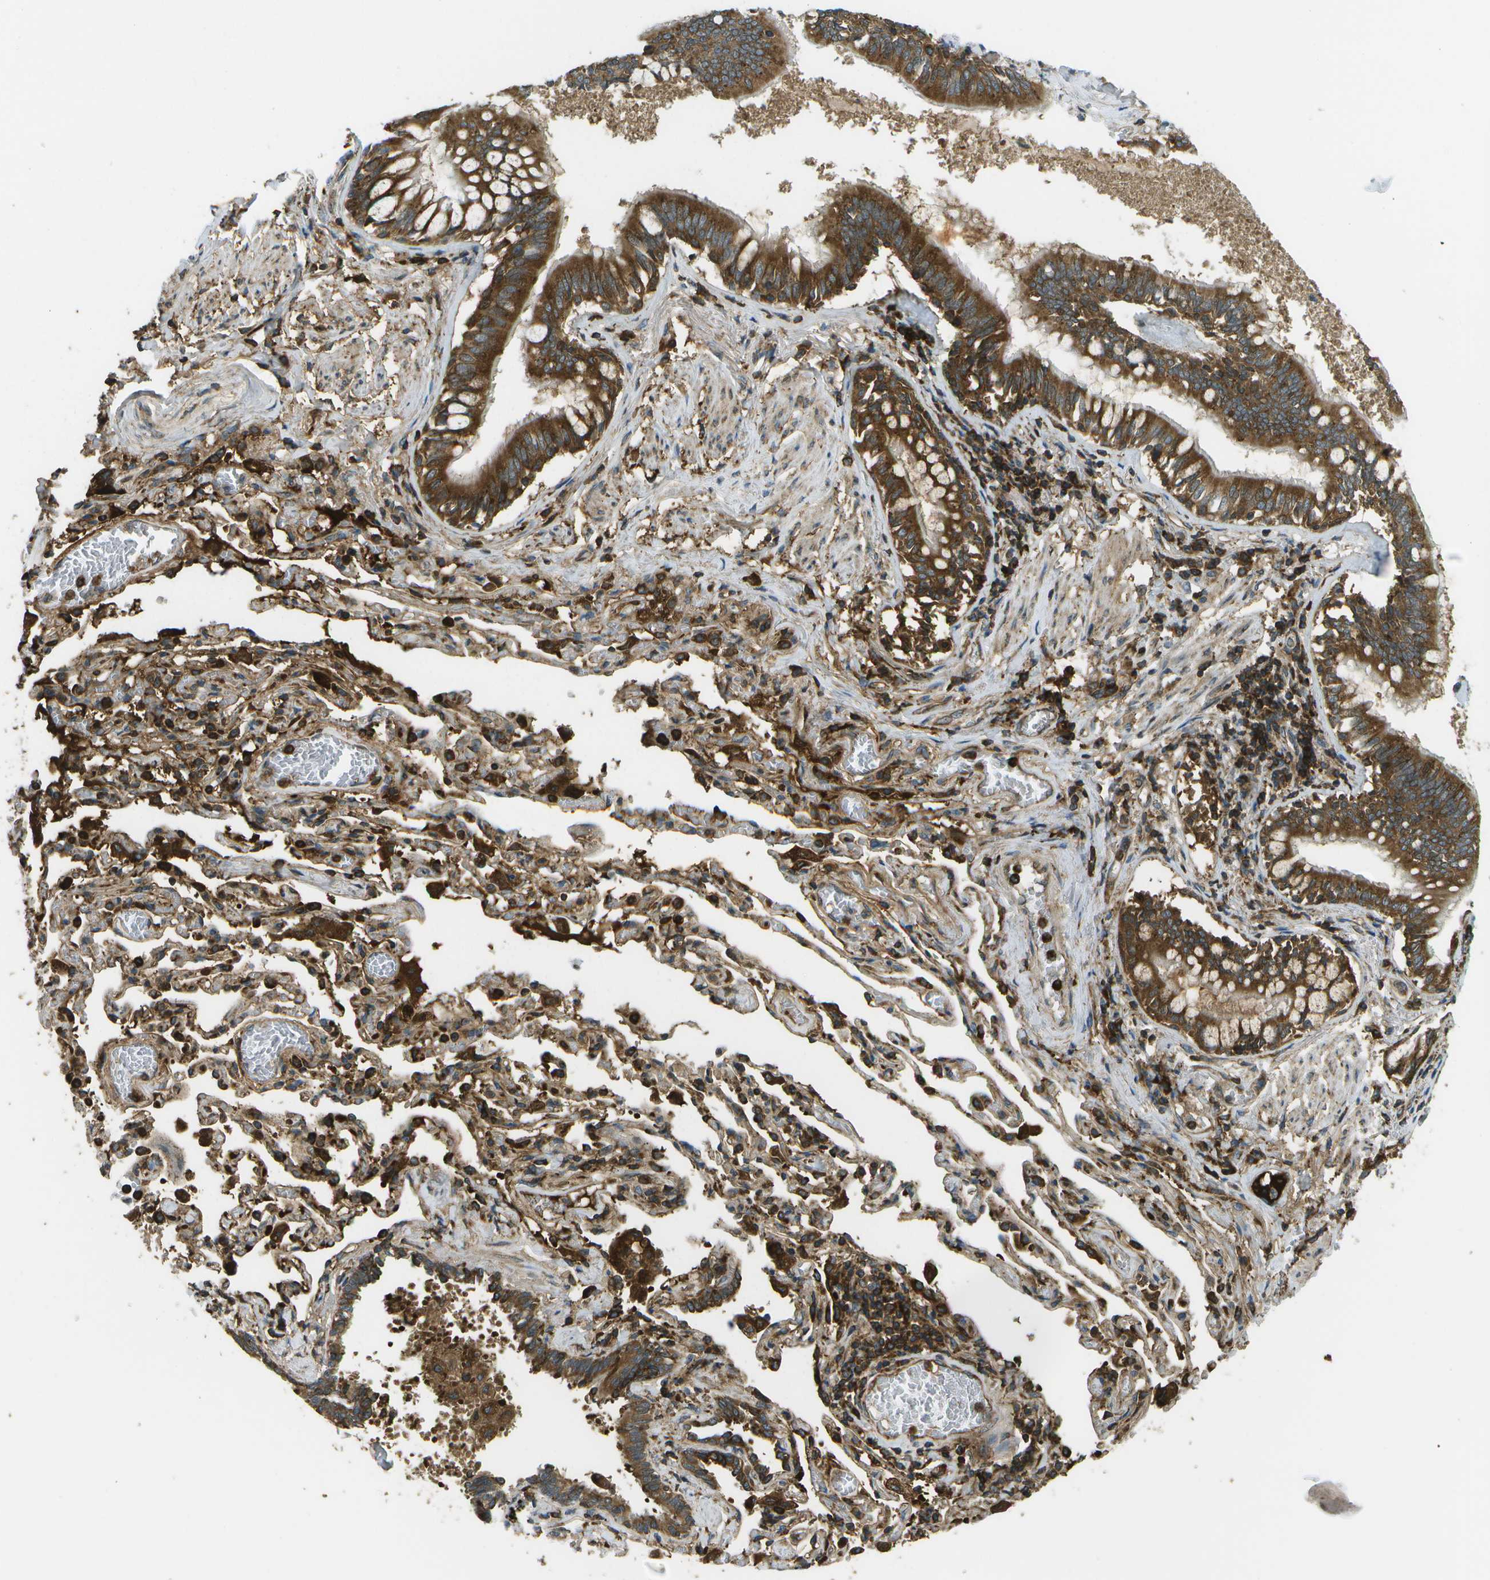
{"staining": {"intensity": "strong", "quantity": ">75%", "location": "cytoplasmic/membranous"}, "tissue": "bronchus", "cell_type": "Respiratory epithelial cells", "image_type": "normal", "snomed": [{"axis": "morphology", "description": "Normal tissue, NOS"}, {"axis": "morphology", "description": "Inflammation, NOS"}, {"axis": "topography", "description": "Cartilage tissue"}, {"axis": "topography", "description": "Lung"}], "caption": "Benign bronchus reveals strong cytoplasmic/membranous staining in about >75% of respiratory epithelial cells.", "gene": "USP30", "patient": {"sex": "male", "age": 71}}